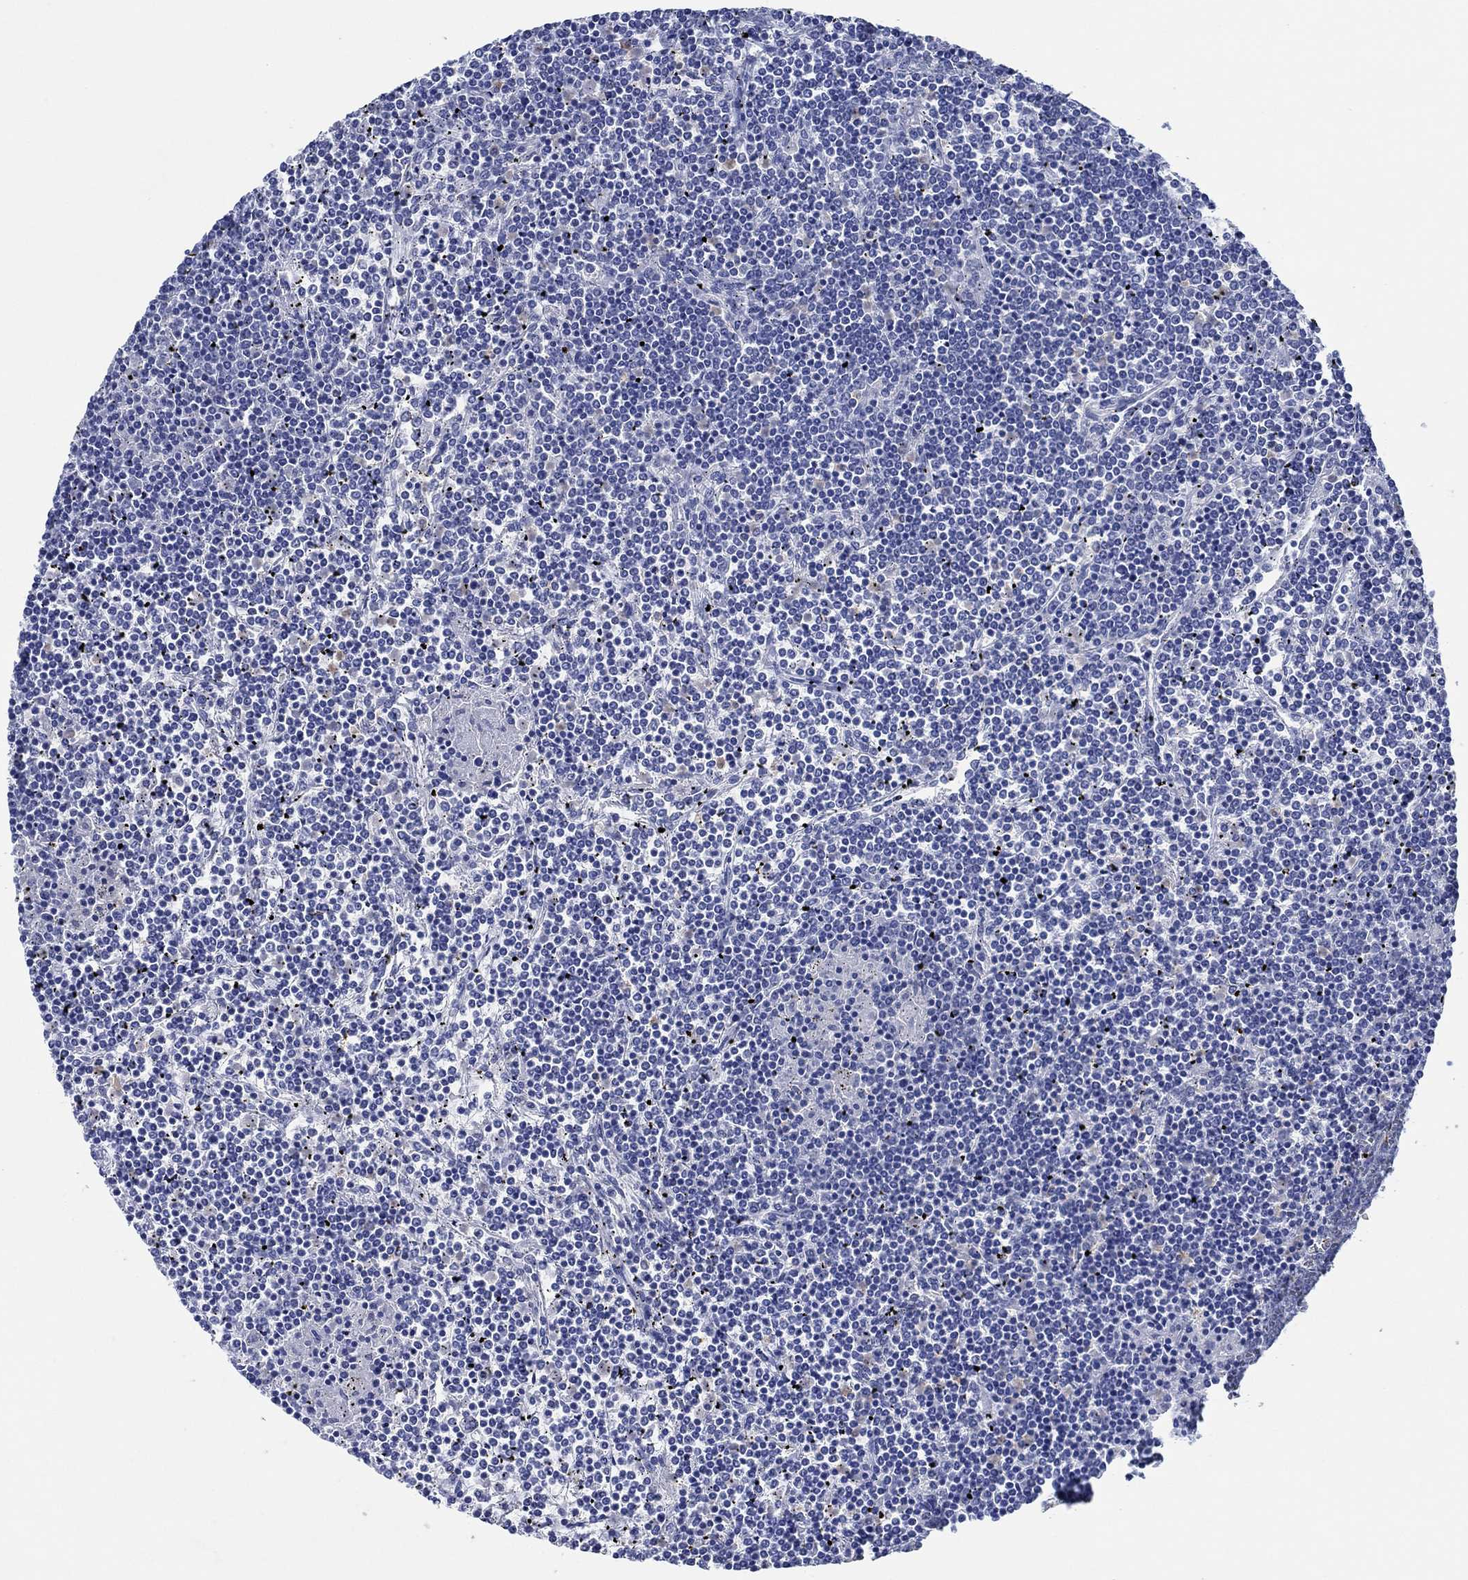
{"staining": {"intensity": "negative", "quantity": "none", "location": "none"}, "tissue": "lymphoma", "cell_type": "Tumor cells", "image_type": "cancer", "snomed": [{"axis": "morphology", "description": "Malignant lymphoma, non-Hodgkin's type, Low grade"}, {"axis": "topography", "description": "Spleen"}], "caption": "The image exhibits no staining of tumor cells in malignant lymphoma, non-Hodgkin's type (low-grade).", "gene": "ZNF671", "patient": {"sex": "female", "age": 19}}